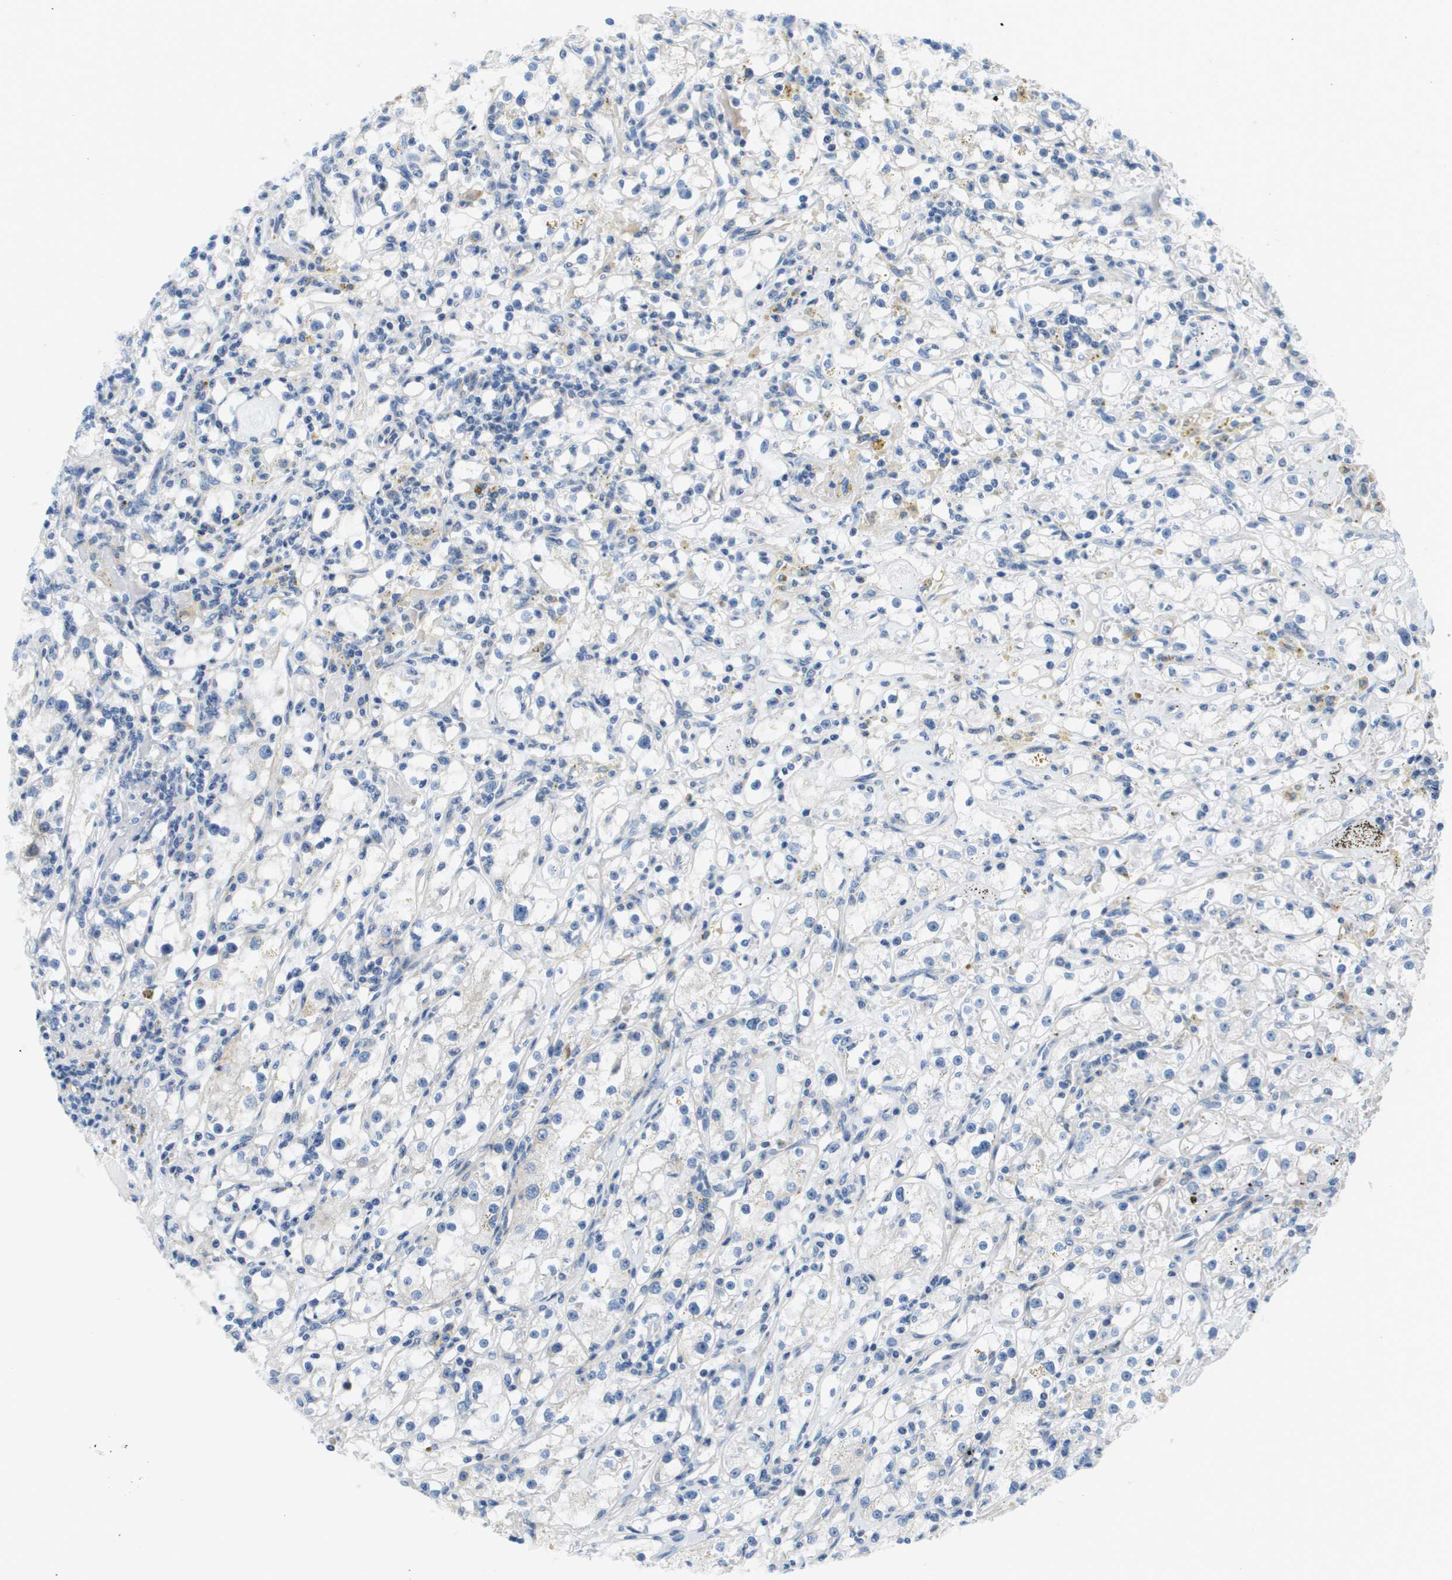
{"staining": {"intensity": "negative", "quantity": "none", "location": "none"}, "tissue": "renal cancer", "cell_type": "Tumor cells", "image_type": "cancer", "snomed": [{"axis": "morphology", "description": "Adenocarcinoma, NOS"}, {"axis": "topography", "description": "Kidney"}], "caption": "High magnification brightfield microscopy of renal cancer (adenocarcinoma) stained with DAB (3,3'-diaminobenzidine) (brown) and counterstained with hematoxylin (blue): tumor cells show no significant staining. Nuclei are stained in blue.", "gene": "KRT23", "patient": {"sex": "male", "age": 56}}